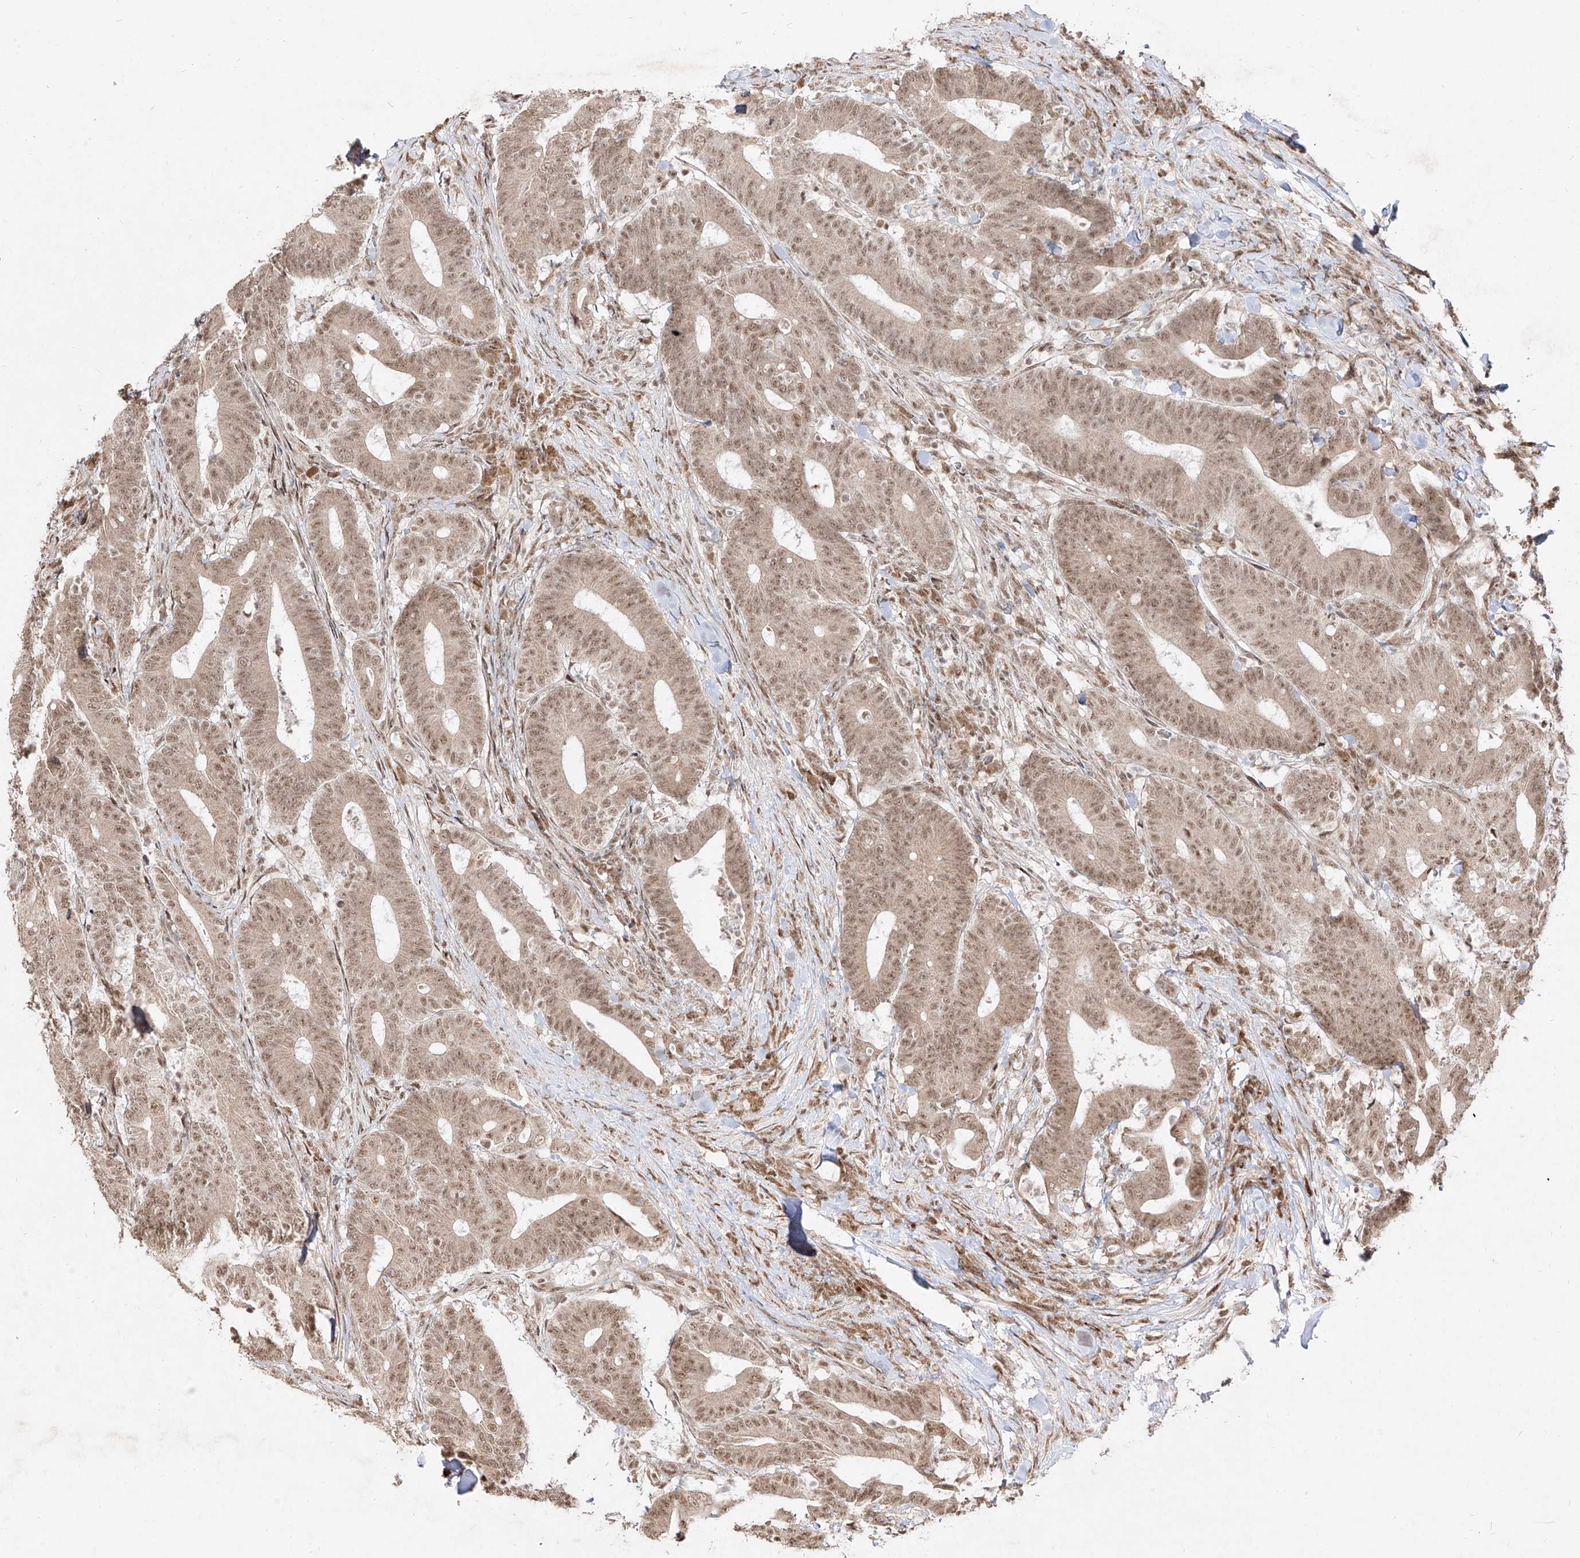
{"staining": {"intensity": "moderate", "quantity": ">75%", "location": "nuclear"}, "tissue": "colorectal cancer", "cell_type": "Tumor cells", "image_type": "cancer", "snomed": [{"axis": "morphology", "description": "Adenocarcinoma, NOS"}, {"axis": "topography", "description": "Colon"}], "caption": "This is a micrograph of immunohistochemistry (IHC) staining of colorectal adenocarcinoma, which shows moderate expression in the nuclear of tumor cells.", "gene": "SNRNP27", "patient": {"sex": "female", "age": 66}}